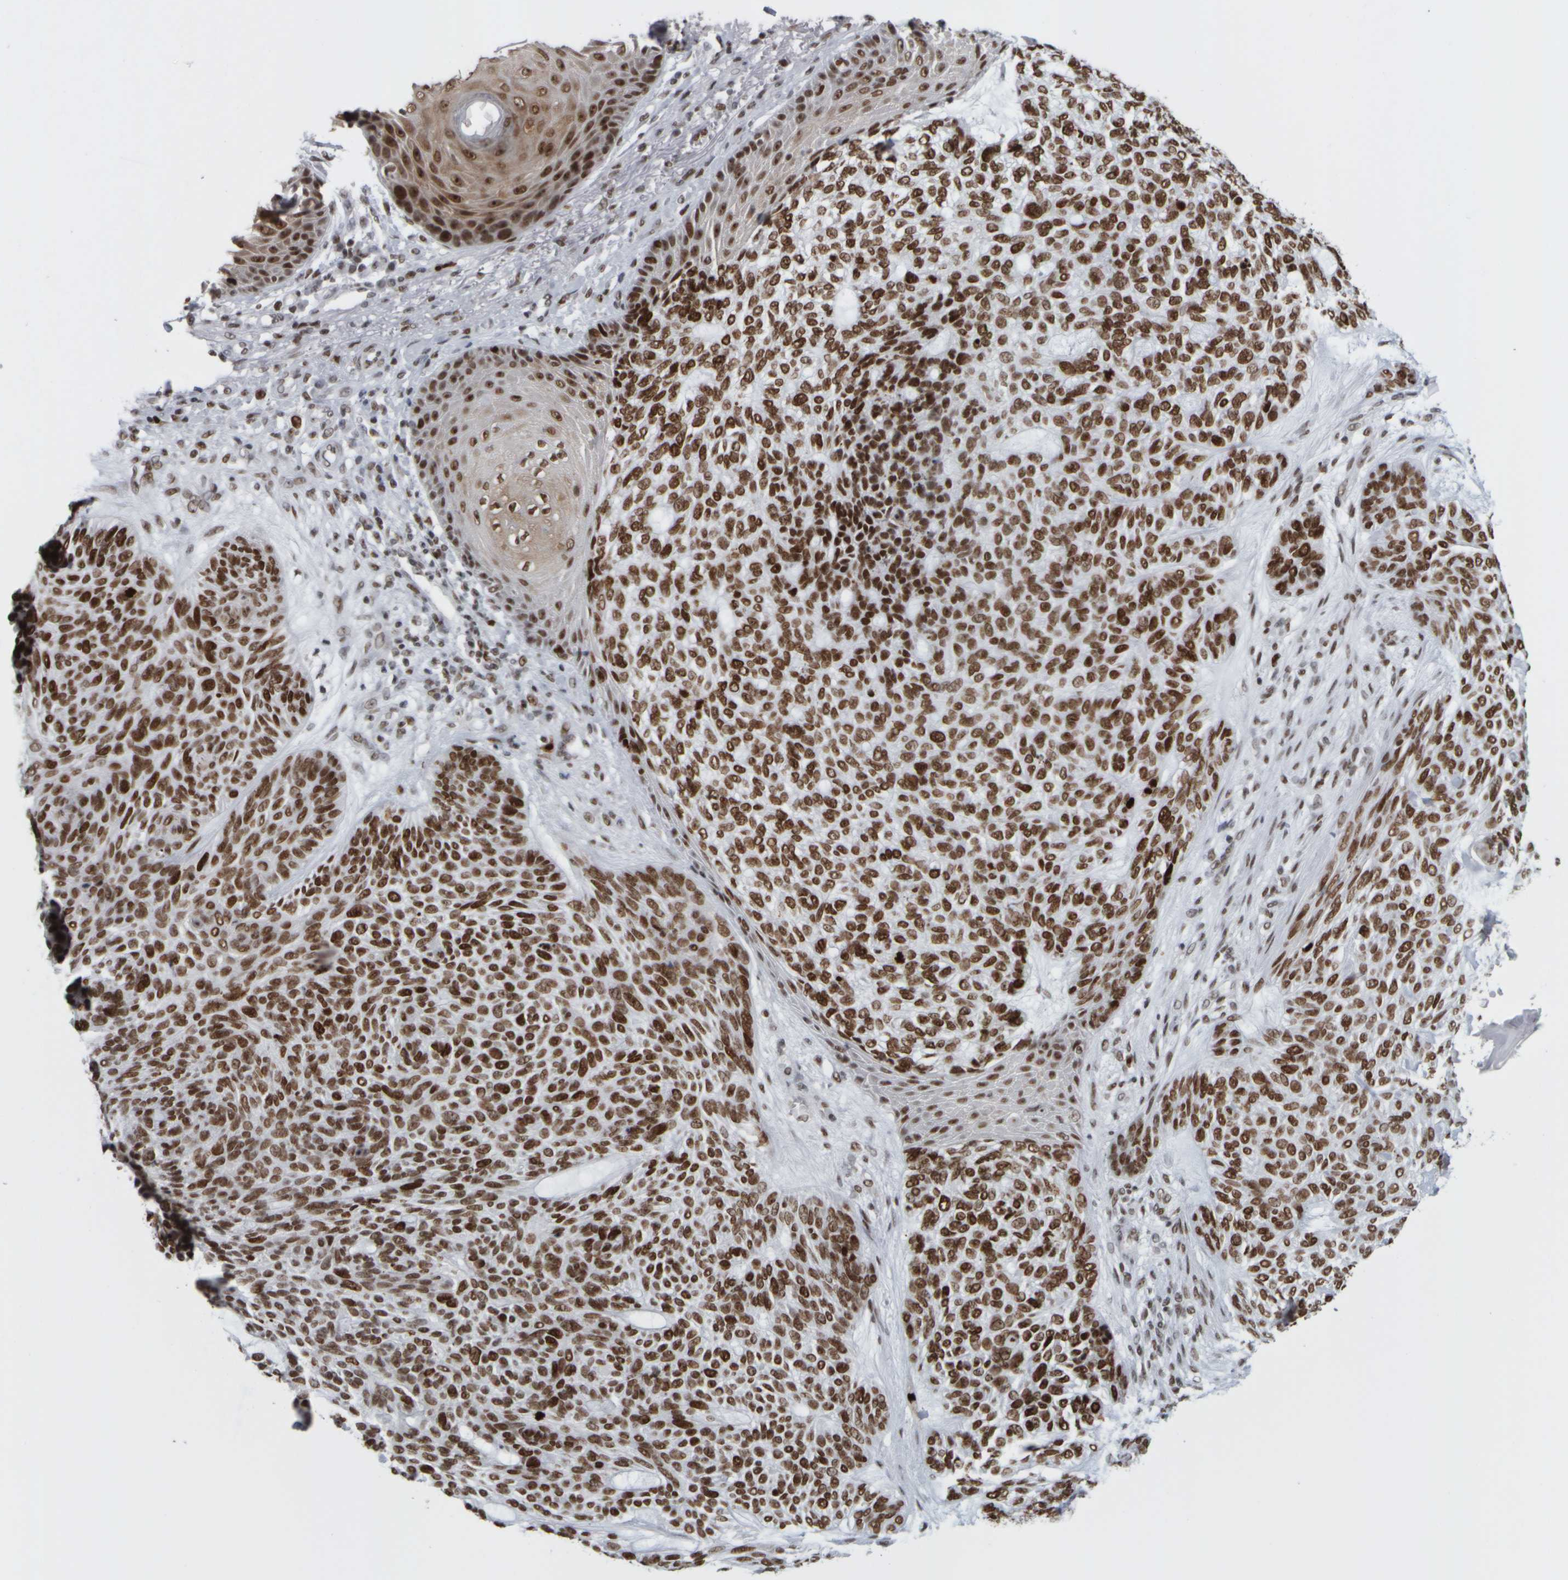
{"staining": {"intensity": "strong", "quantity": ">75%", "location": "nuclear"}, "tissue": "skin cancer", "cell_type": "Tumor cells", "image_type": "cancer", "snomed": [{"axis": "morphology", "description": "Basal cell carcinoma"}, {"axis": "topography", "description": "Skin"}], "caption": "Protein staining reveals strong nuclear expression in approximately >75% of tumor cells in skin cancer.", "gene": "TOP2B", "patient": {"sex": "male", "age": 55}}